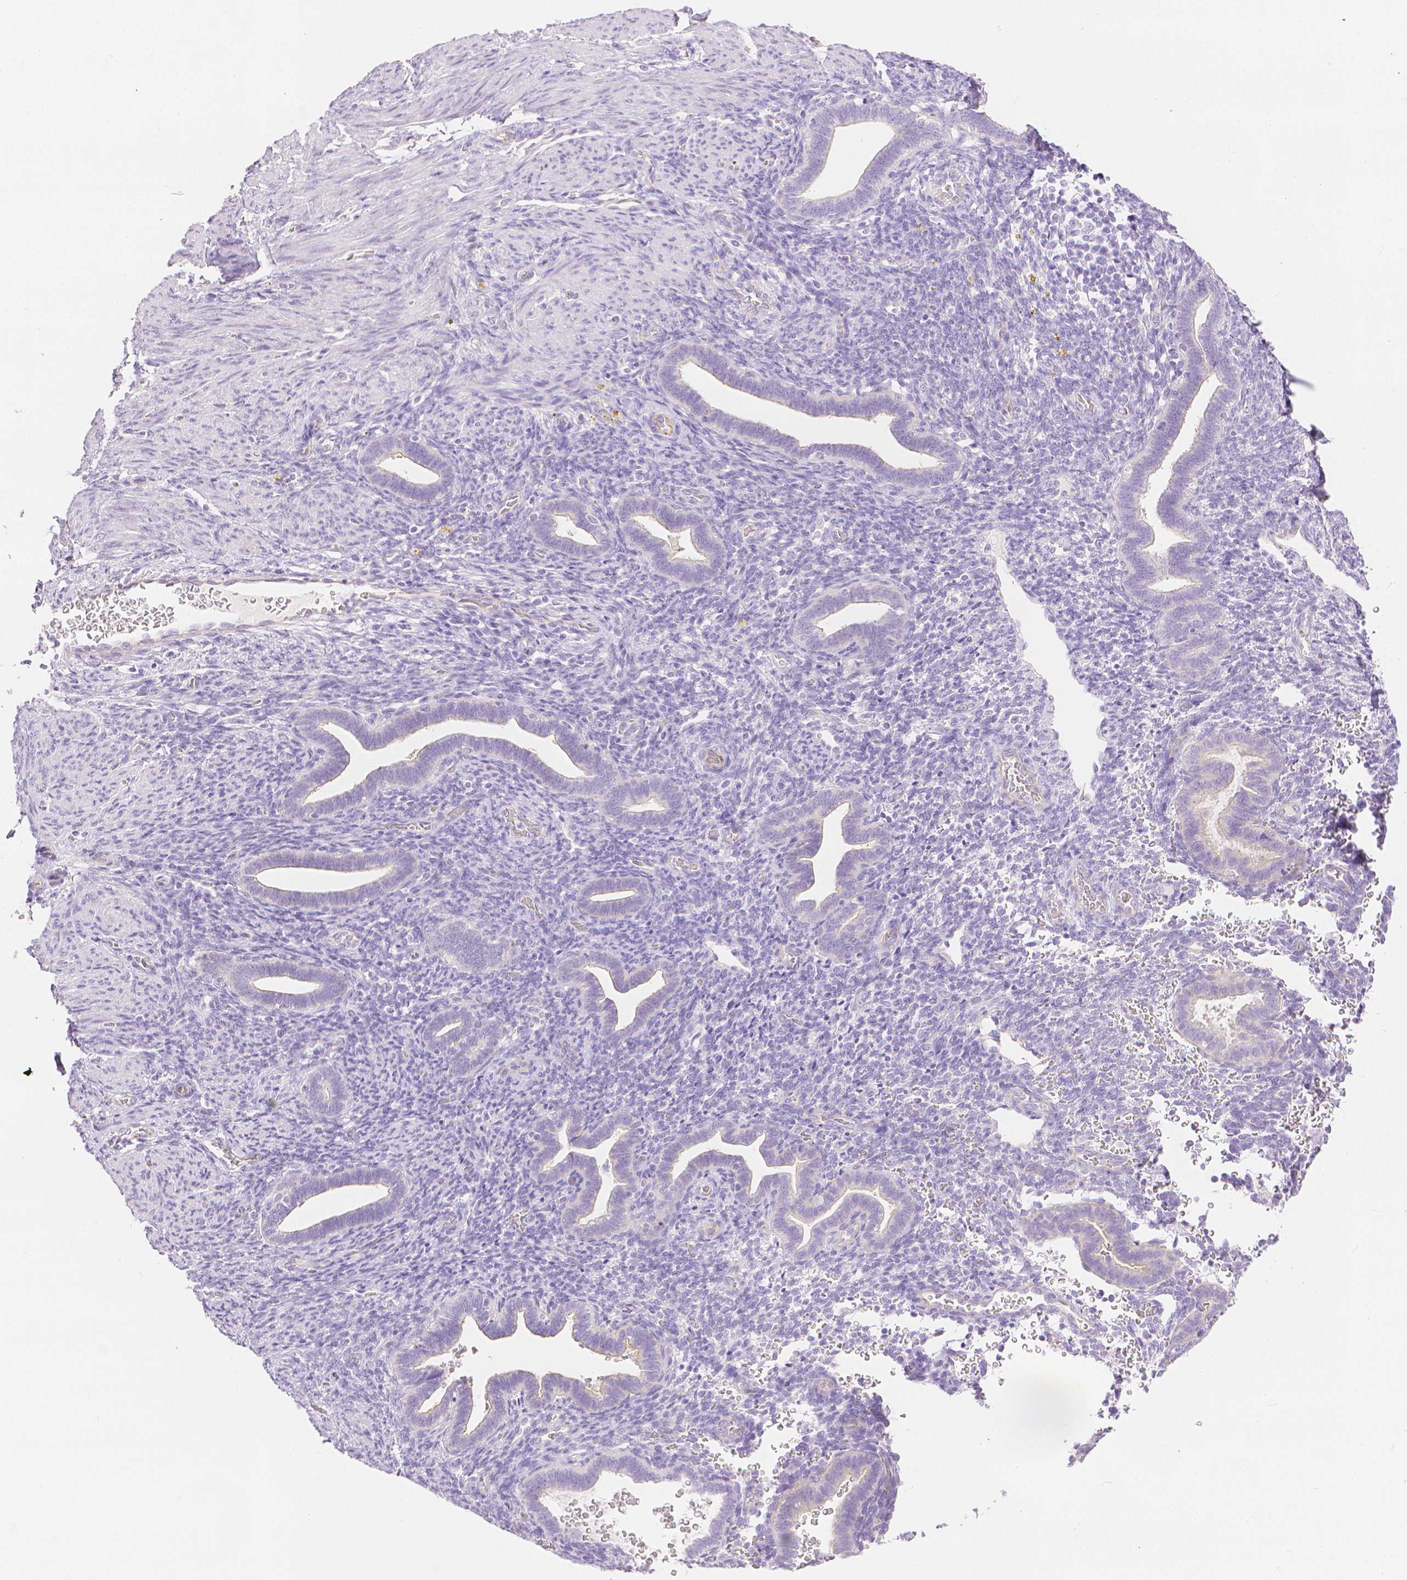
{"staining": {"intensity": "negative", "quantity": "none", "location": "none"}, "tissue": "endometrium", "cell_type": "Cells in endometrial stroma", "image_type": "normal", "snomed": [{"axis": "morphology", "description": "Normal tissue, NOS"}, {"axis": "topography", "description": "Endometrium"}], "caption": "Immunohistochemistry of normal endometrium shows no positivity in cells in endometrial stroma.", "gene": "SLC27A5", "patient": {"sex": "female", "age": 34}}